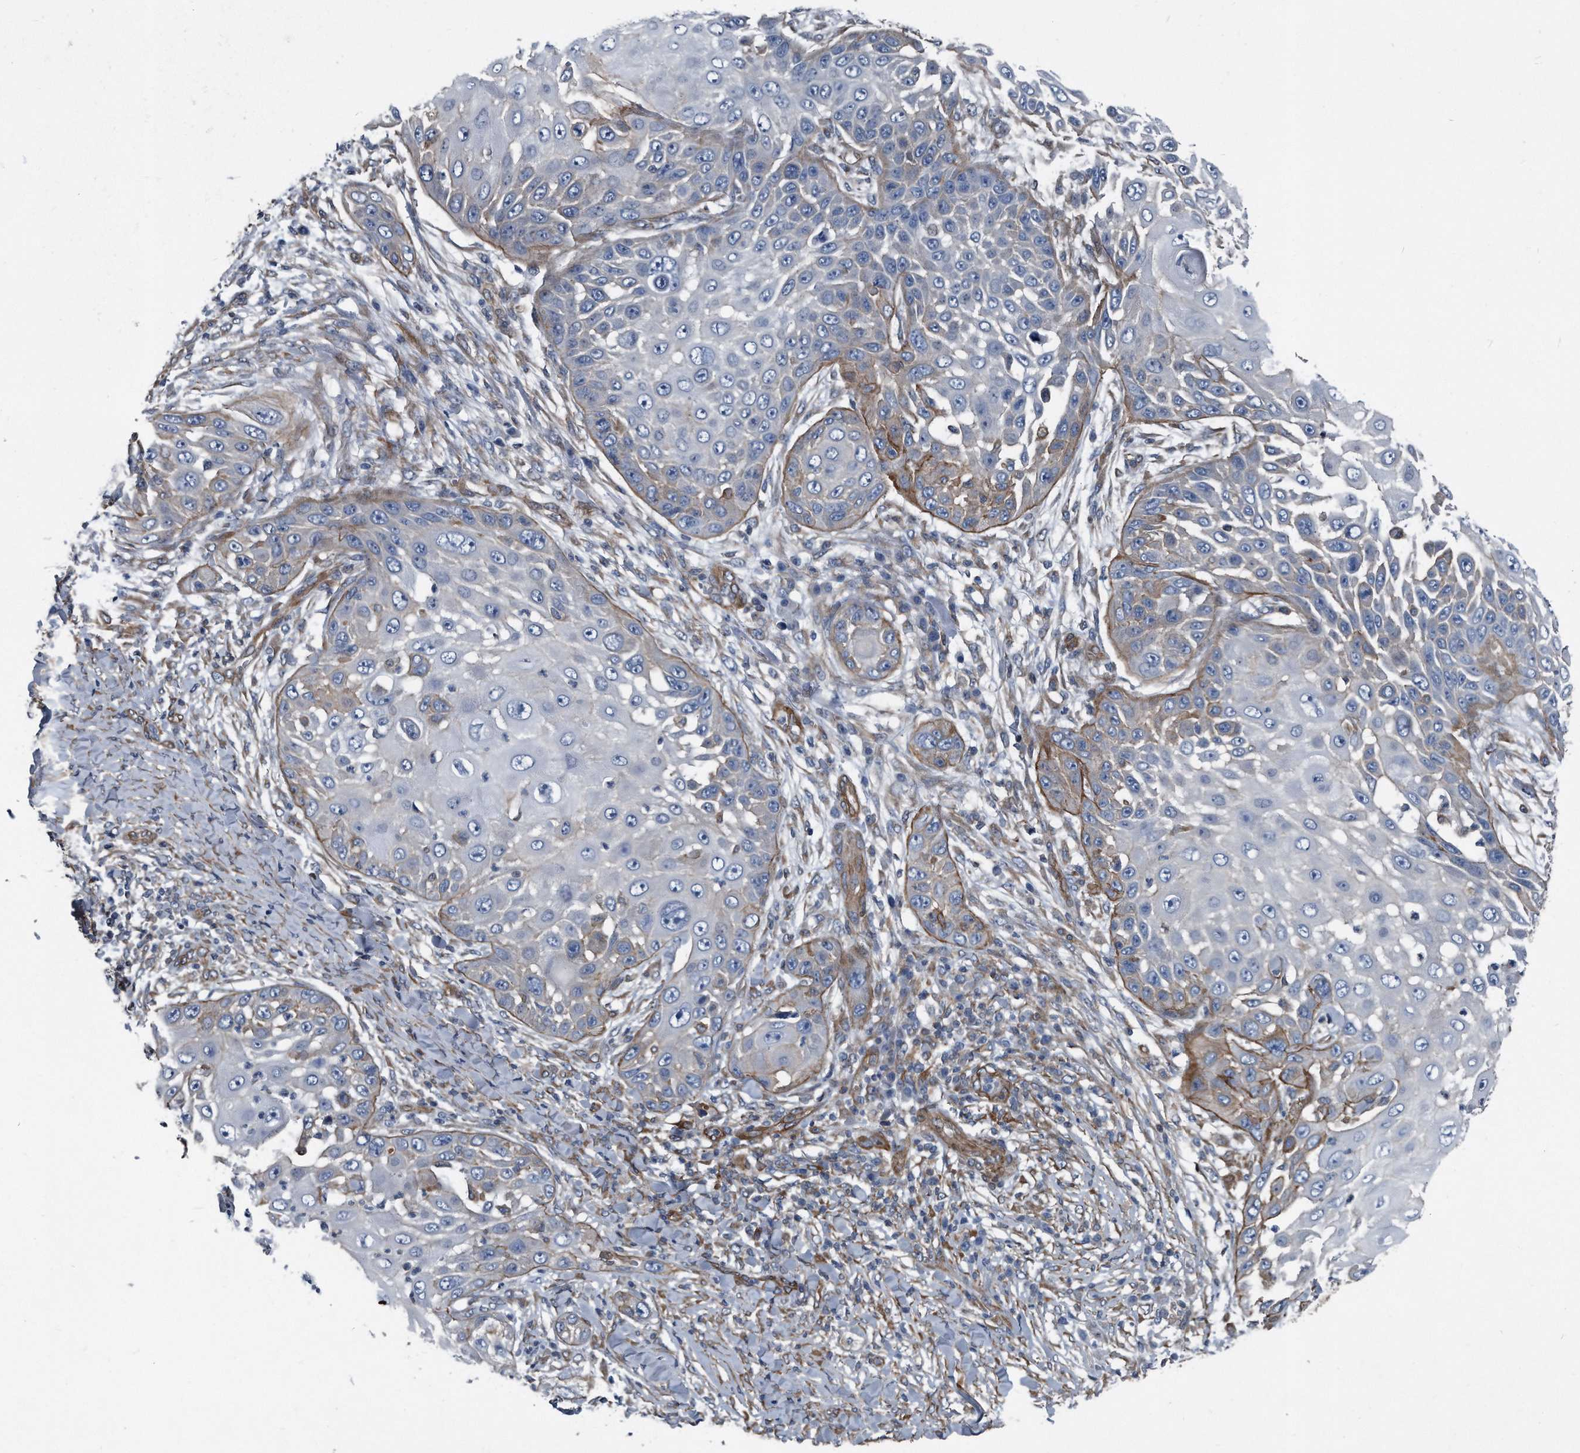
{"staining": {"intensity": "moderate", "quantity": "<25%", "location": "cytoplasmic/membranous"}, "tissue": "skin cancer", "cell_type": "Tumor cells", "image_type": "cancer", "snomed": [{"axis": "morphology", "description": "Squamous cell carcinoma, NOS"}, {"axis": "topography", "description": "Skin"}], "caption": "Skin cancer (squamous cell carcinoma) stained with a protein marker exhibits moderate staining in tumor cells.", "gene": "PLEC", "patient": {"sex": "female", "age": 44}}